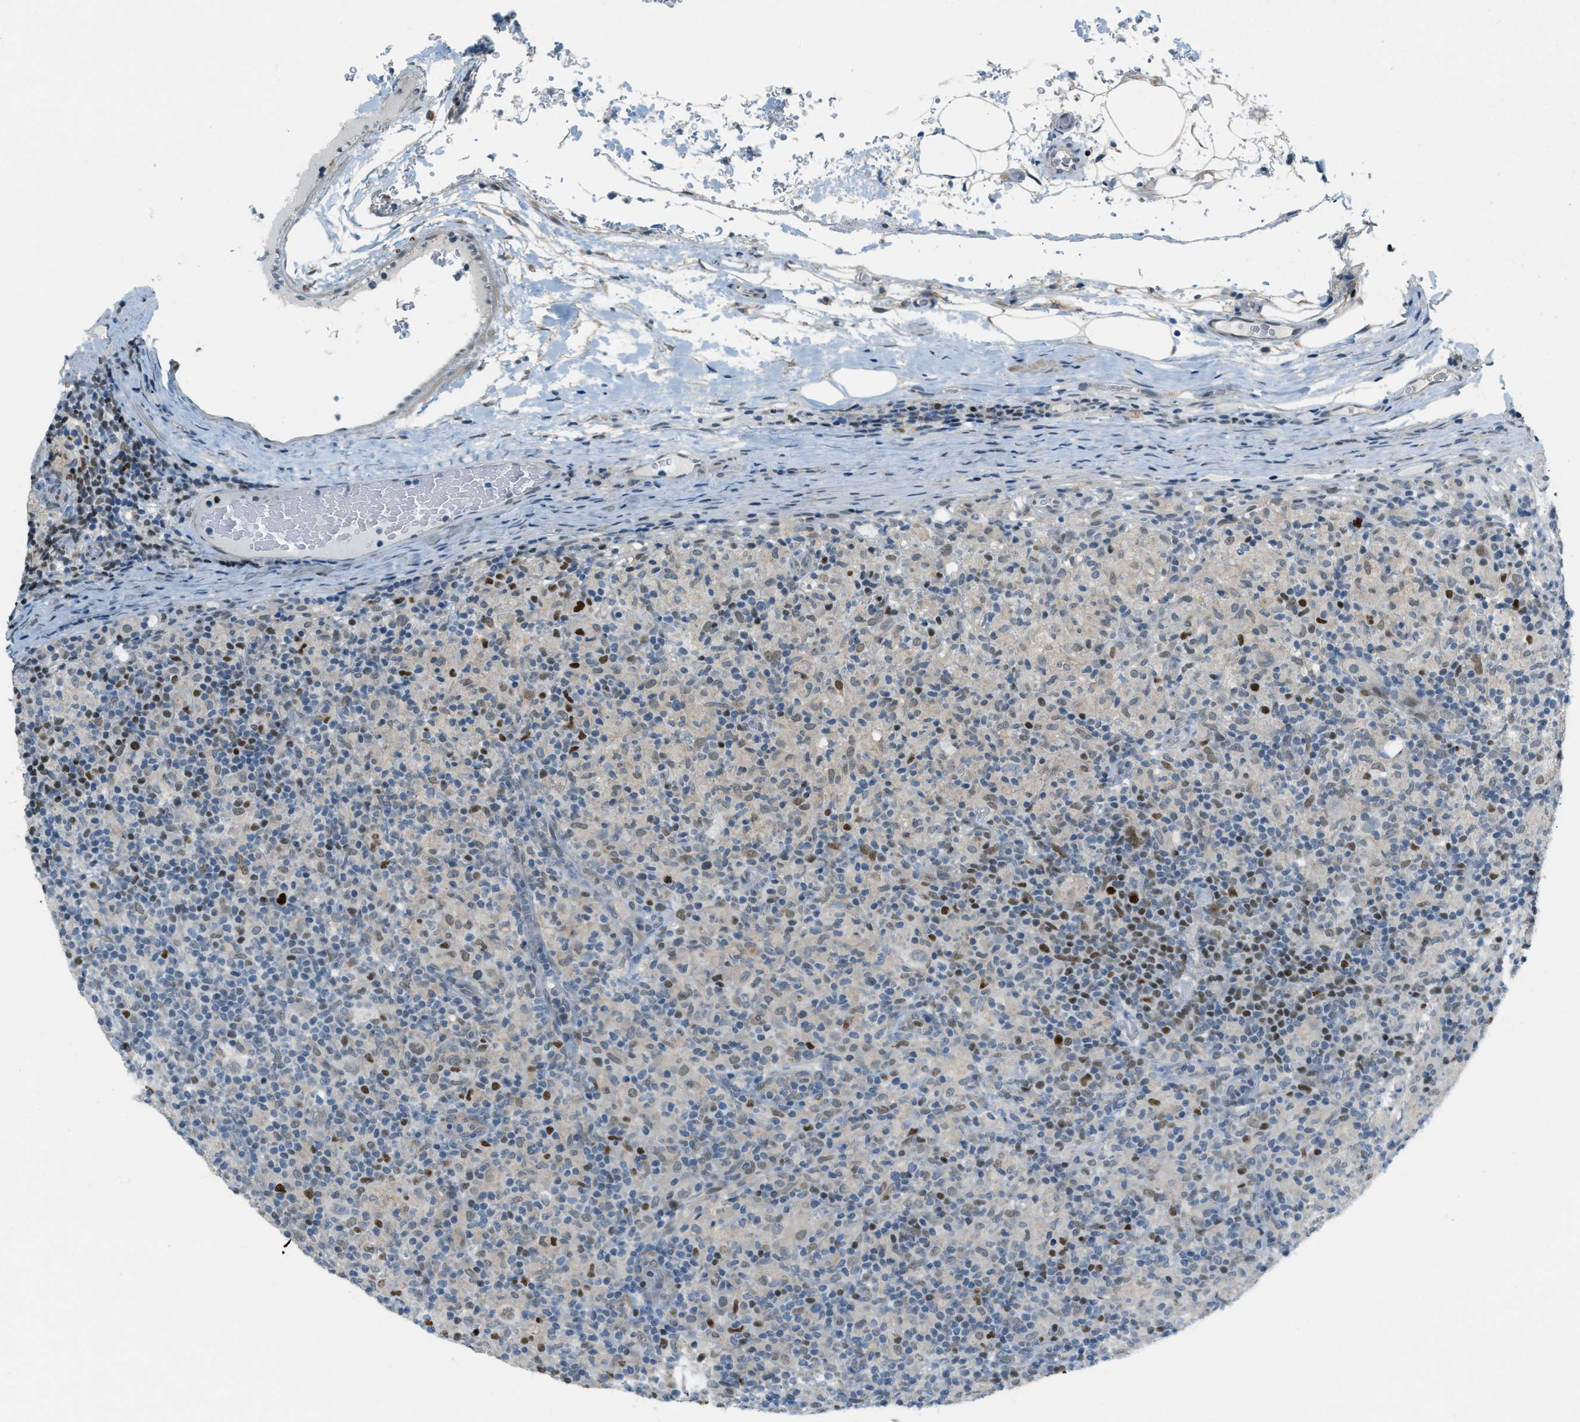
{"staining": {"intensity": "moderate", "quantity": "<25%", "location": "nuclear"}, "tissue": "lymphoma", "cell_type": "Tumor cells", "image_type": "cancer", "snomed": [{"axis": "morphology", "description": "Hodgkin's disease, NOS"}, {"axis": "topography", "description": "Lymph node"}], "caption": "The micrograph reveals immunohistochemical staining of Hodgkin's disease. There is moderate nuclear positivity is appreciated in approximately <25% of tumor cells.", "gene": "TCF3", "patient": {"sex": "male", "age": 70}}